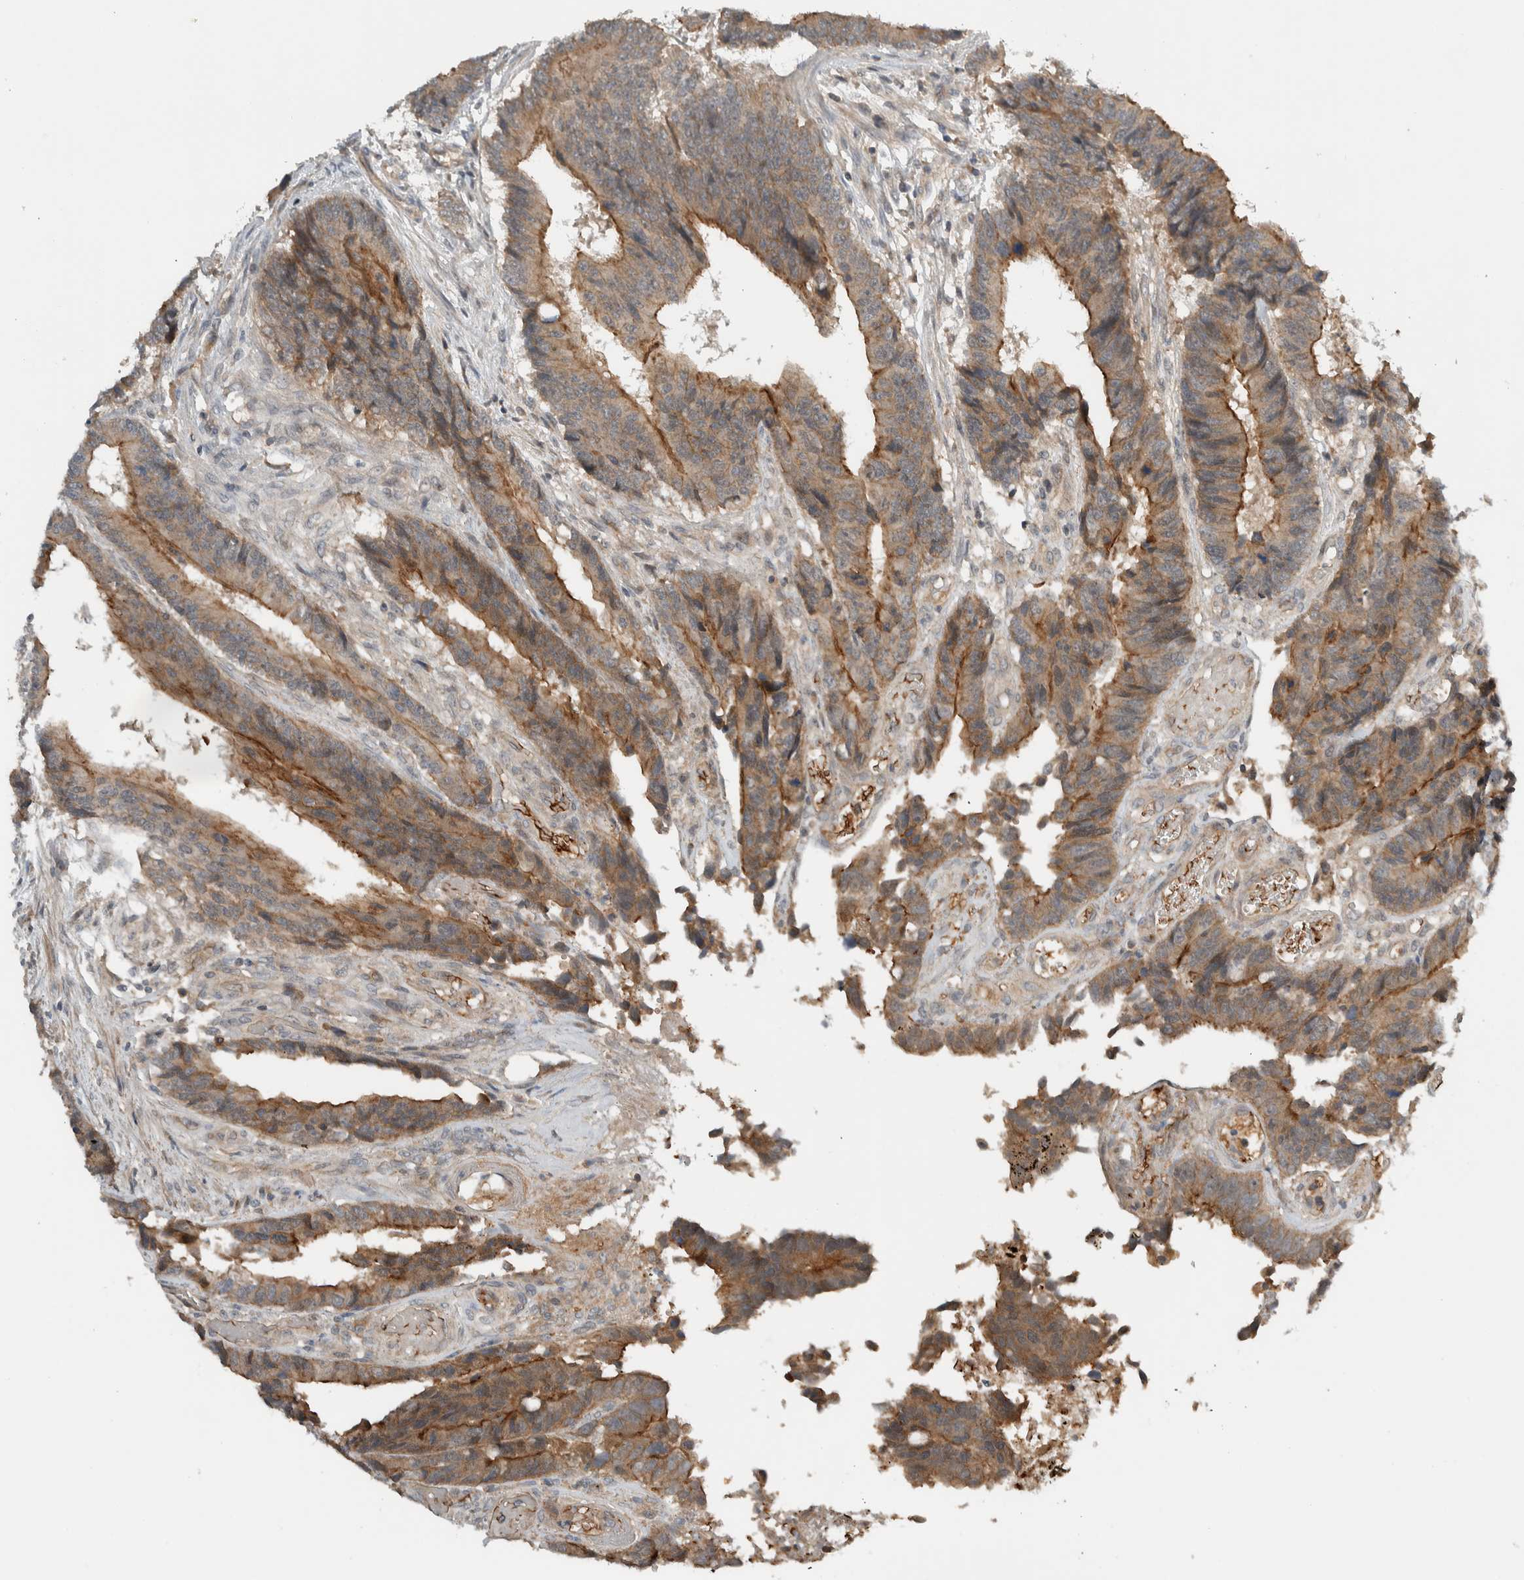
{"staining": {"intensity": "moderate", "quantity": ">75%", "location": "cytoplasmic/membranous"}, "tissue": "colorectal cancer", "cell_type": "Tumor cells", "image_type": "cancer", "snomed": [{"axis": "morphology", "description": "Adenocarcinoma, NOS"}, {"axis": "topography", "description": "Rectum"}], "caption": "The histopathology image reveals a brown stain indicating the presence of a protein in the cytoplasmic/membranous of tumor cells in colorectal cancer (adenocarcinoma). Nuclei are stained in blue.", "gene": "ARMC7", "patient": {"sex": "male", "age": 84}}